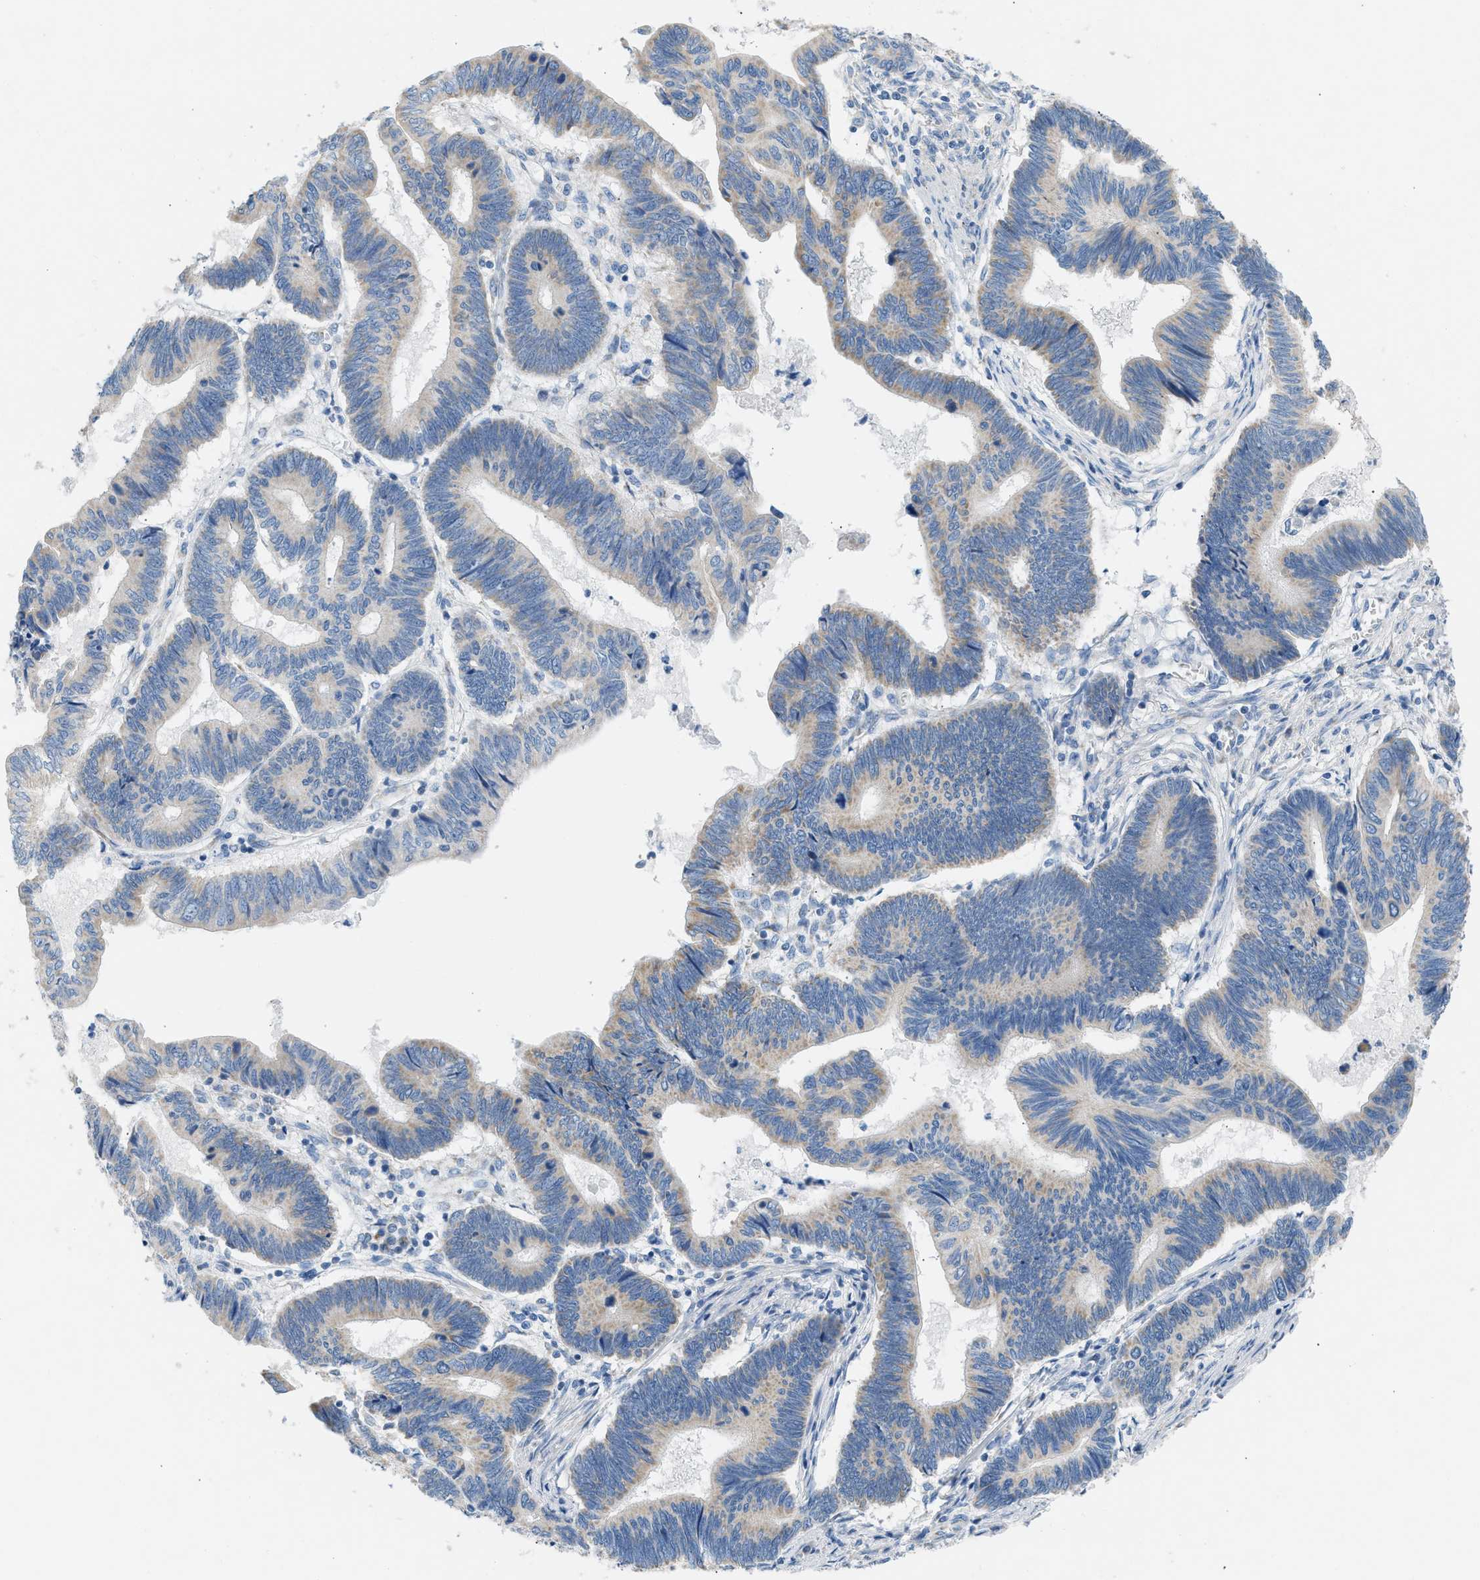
{"staining": {"intensity": "weak", "quantity": "25%-75%", "location": "cytoplasmic/membranous"}, "tissue": "pancreatic cancer", "cell_type": "Tumor cells", "image_type": "cancer", "snomed": [{"axis": "morphology", "description": "Adenocarcinoma, NOS"}, {"axis": "topography", "description": "Pancreas"}], "caption": "This histopathology image demonstrates pancreatic cancer (adenocarcinoma) stained with immunohistochemistry (IHC) to label a protein in brown. The cytoplasmic/membranous of tumor cells show weak positivity for the protein. Nuclei are counter-stained blue.", "gene": "NDUFS8", "patient": {"sex": "female", "age": 70}}